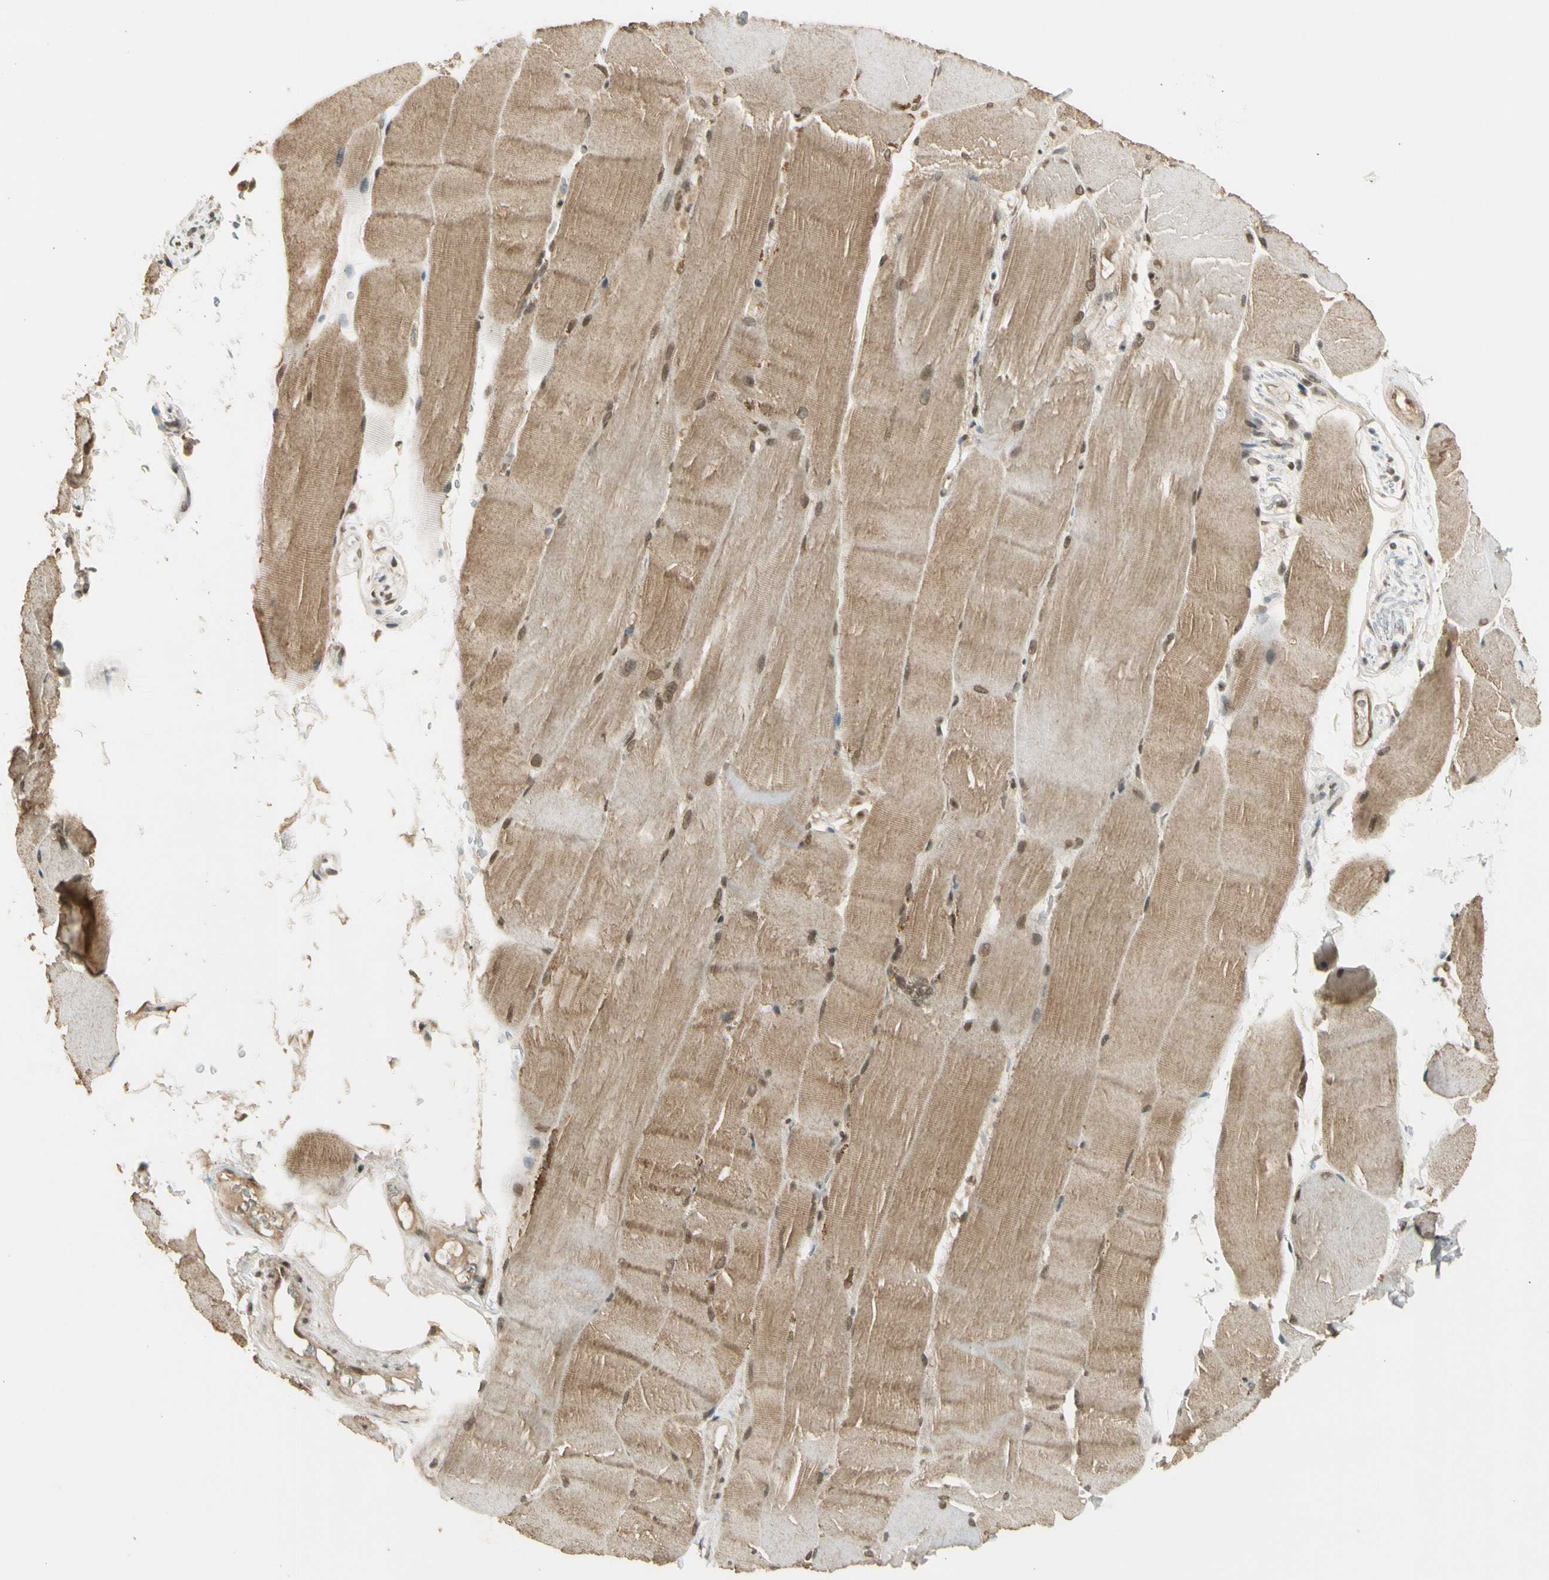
{"staining": {"intensity": "moderate", "quantity": ">75%", "location": "cytoplasmic/membranous,nuclear"}, "tissue": "skeletal muscle", "cell_type": "Myocytes", "image_type": "normal", "snomed": [{"axis": "morphology", "description": "Normal tissue, NOS"}, {"axis": "topography", "description": "Skin"}, {"axis": "topography", "description": "Skeletal muscle"}], "caption": "Myocytes display moderate cytoplasmic/membranous,nuclear staining in about >75% of cells in unremarkable skeletal muscle.", "gene": "ZNF135", "patient": {"sex": "male", "age": 83}}